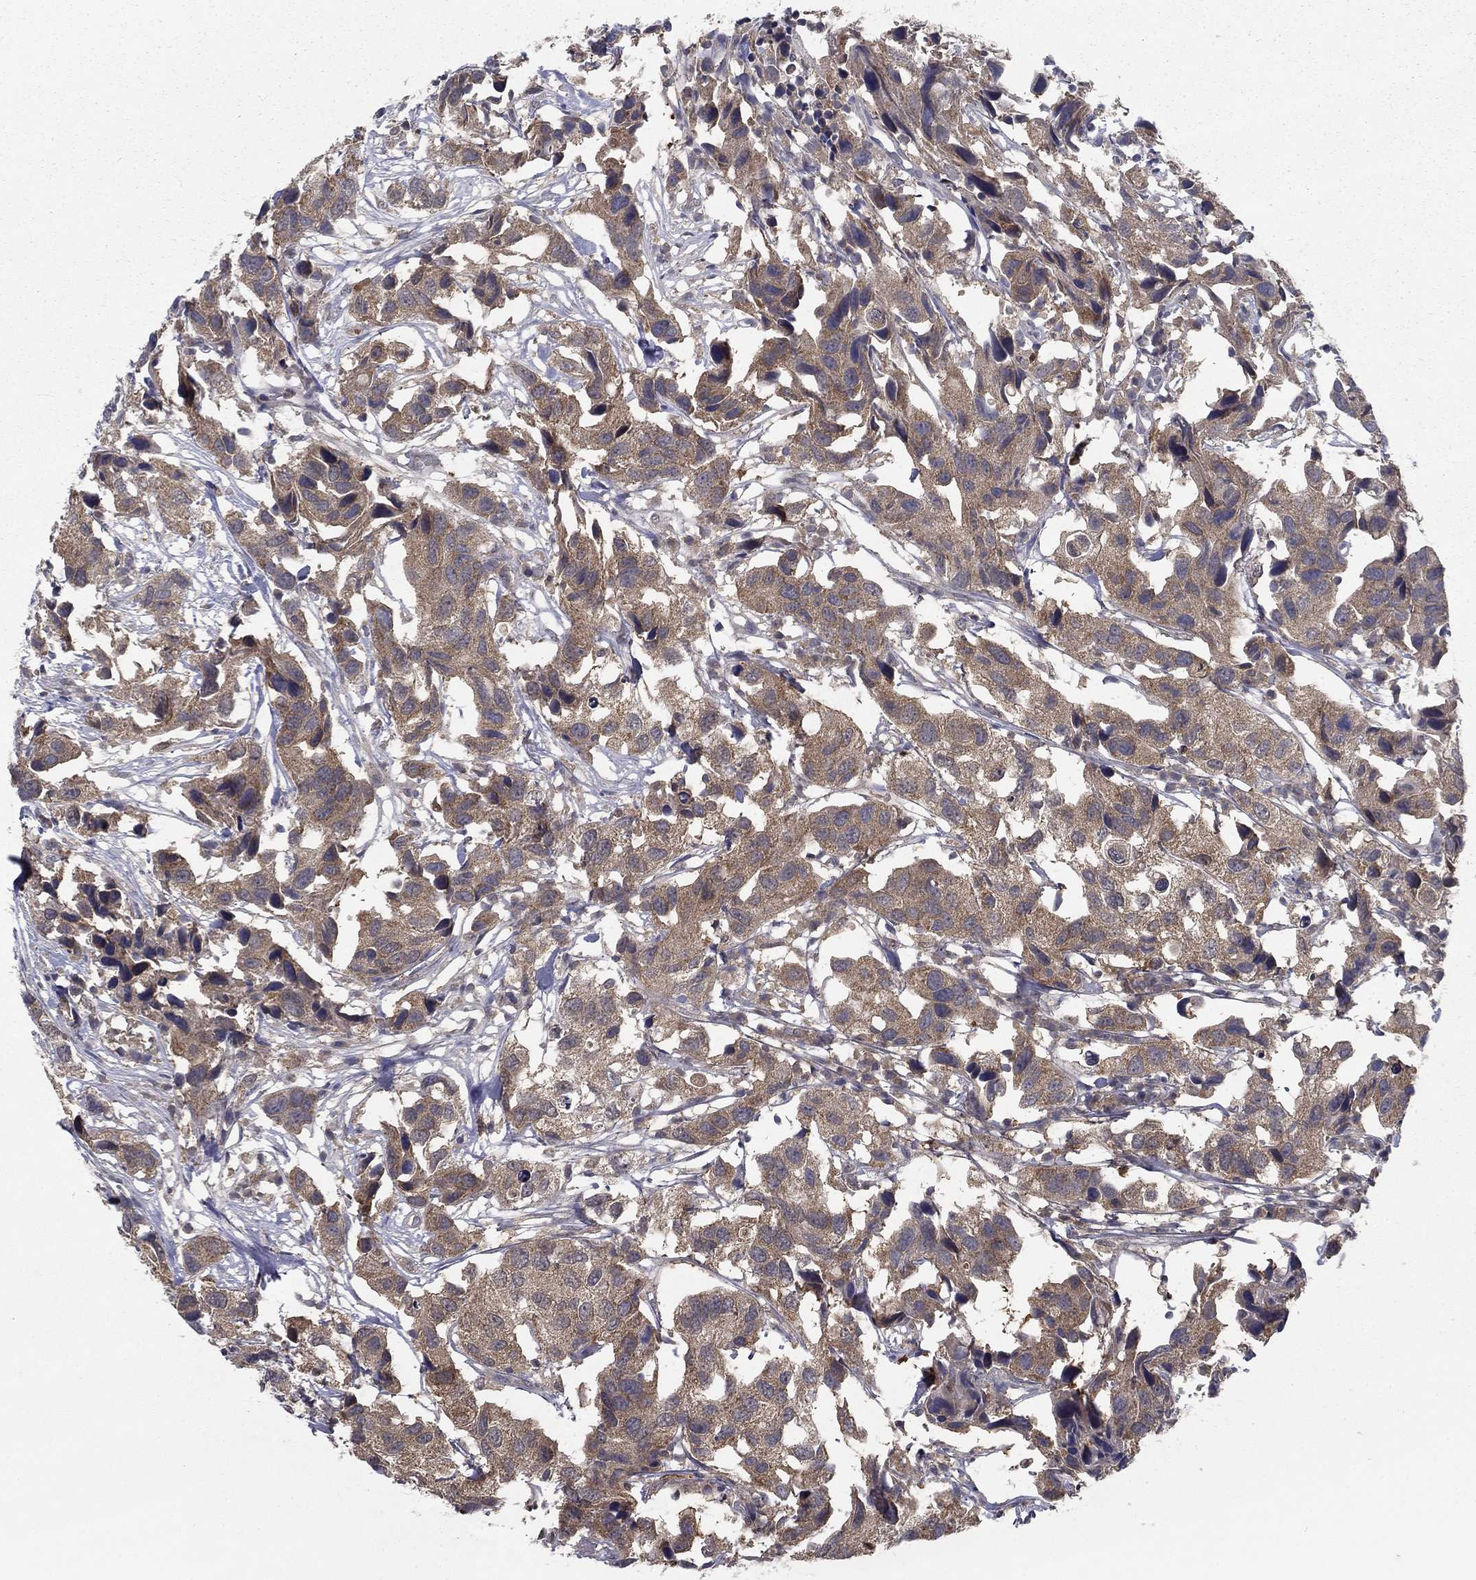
{"staining": {"intensity": "weak", "quantity": ">75%", "location": "cytoplasmic/membranous"}, "tissue": "urothelial cancer", "cell_type": "Tumor cells", "image_type": "cancer", "snomed": [{"axis": "morphology", "description": "Urothelial carcinoma, High grade"}, {"axis": "topography", "description": "Urinary bladder"}], "caption": "IHC staining of high-grade urothelial carcinoma, which reveals low levels of weak cytoplasmic/membranous staining in about >75% of tumor cells indicating weak cytoplasmic/membranous protein expression. The staining was performed using DAB (brown) for protein detection and nuclei were counterstained in hematoxylin (blue).", "gene": "NIT2", "patient": {"sex": "male", "age": 79}}